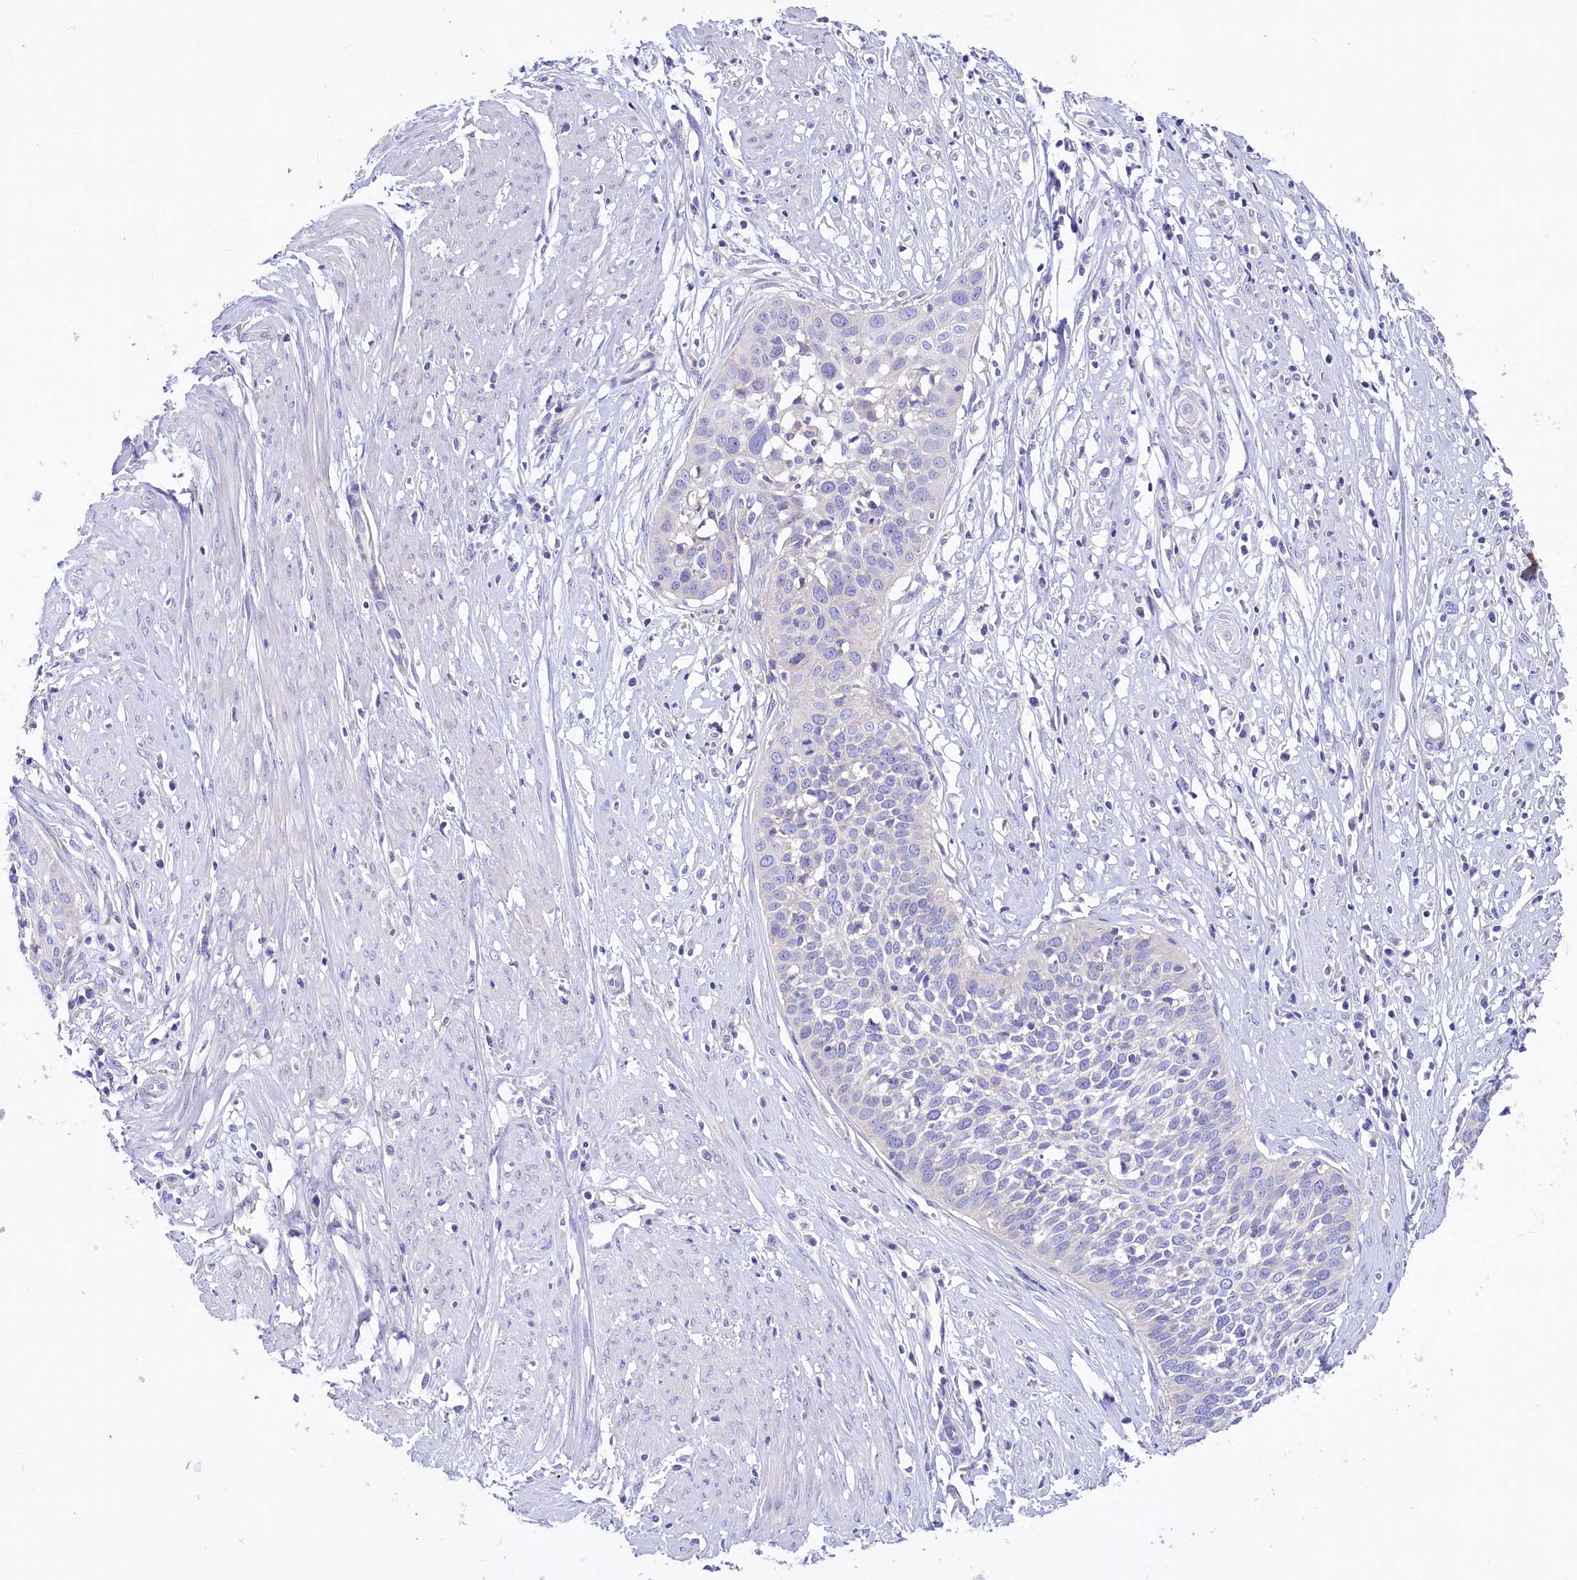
{"staining": {"intensity": "negative", "quantity": "none", "location": "none"}, "tissue": "cervical cancer", "cell_type": "Tumor cells", "image_type": "cancer", "snomed": [{"axis": "morphology", "description": "Squamous cell carcinoma, NOS"}, {"axis": "topography", "description": "Cervix"}], "caption": "IHC of squamous cell carcinoma (cervical) demonstrates no expression in tumor cells. The staining was performed using DAB (3,3'-diaminobenzidine) to visualize the protein expression in brown, while the nuclei were stained in blue with hematoxylin (Magnification: 20x).", "gene": "VPS26B", "patient": {"sex": "female", "age": 34}}